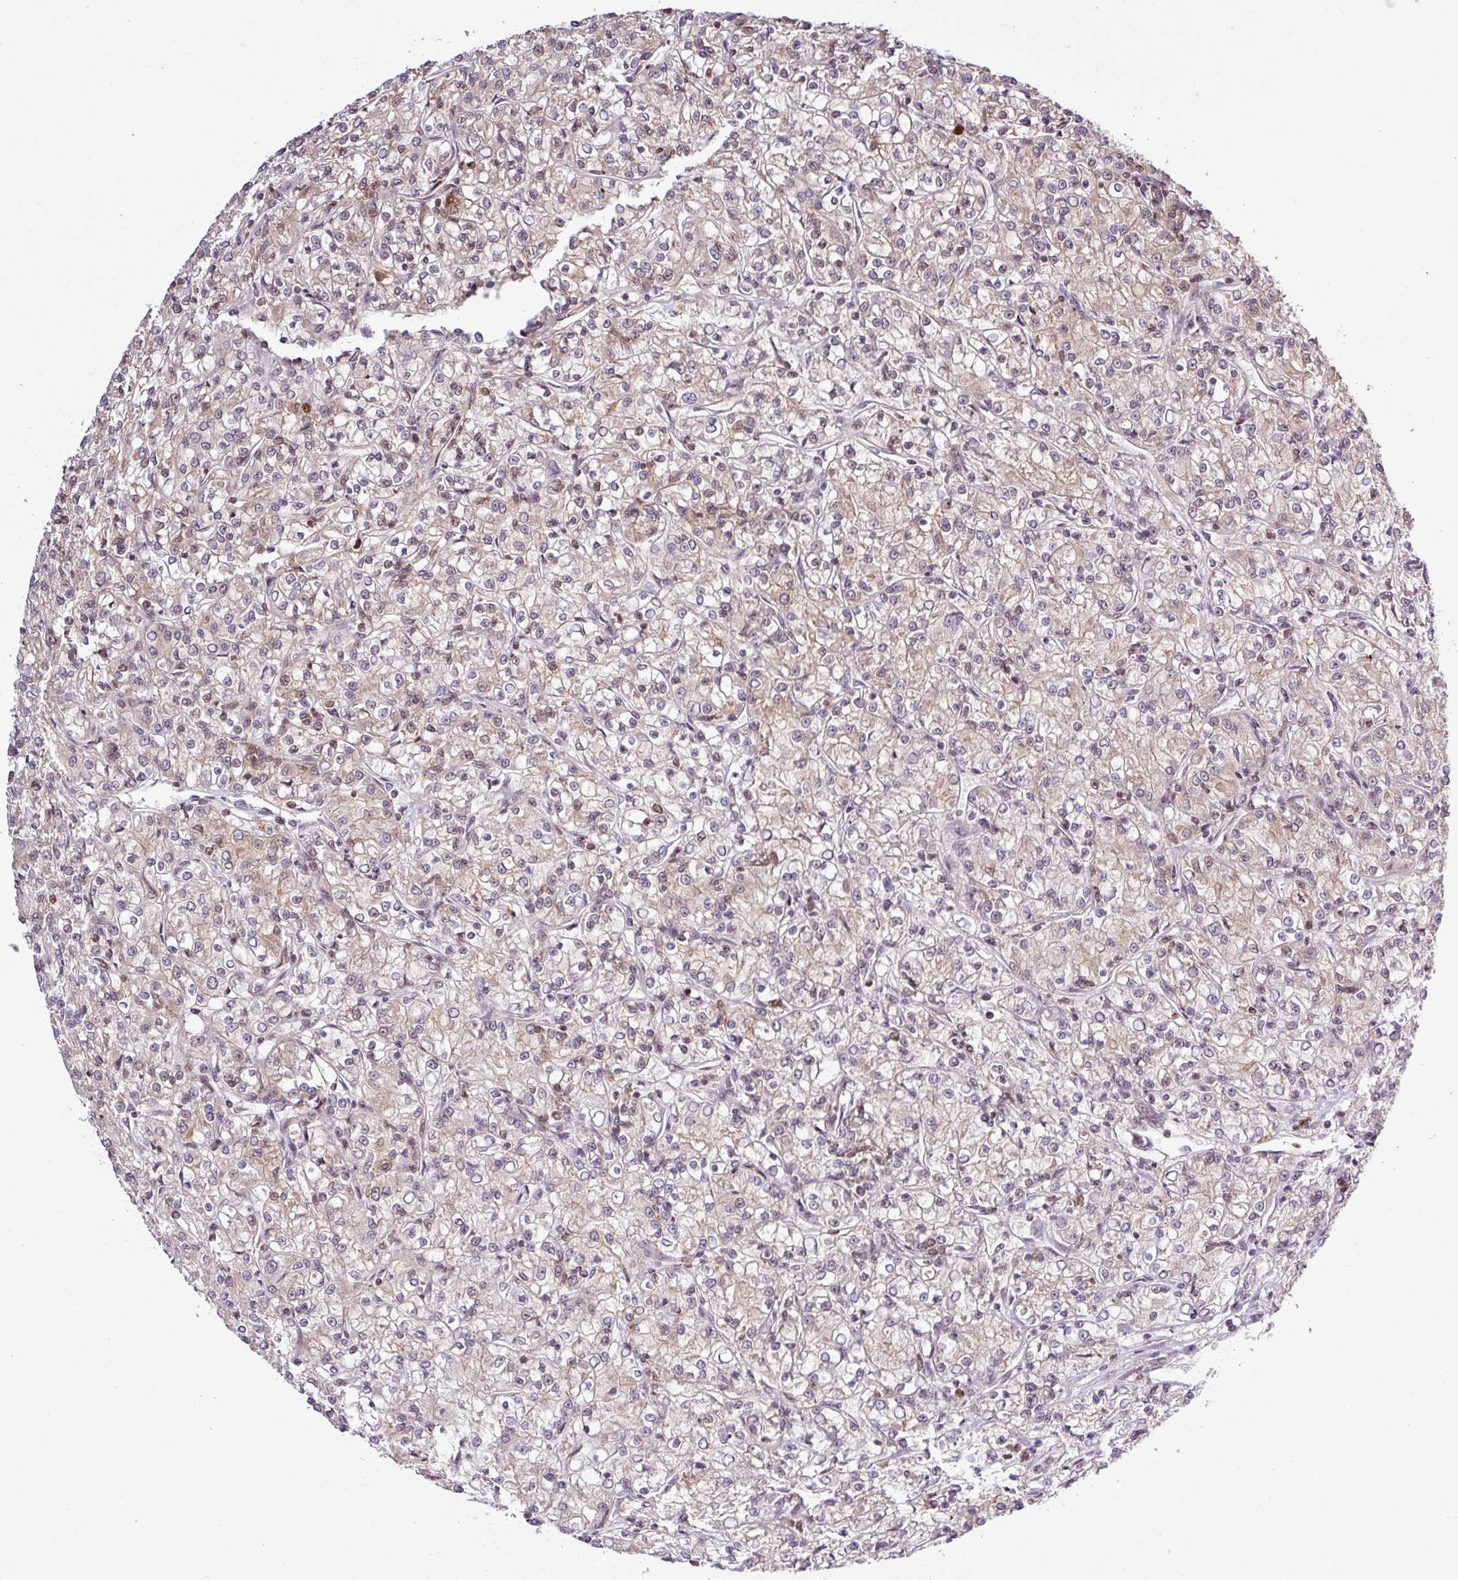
{"staining": {"intensity": "weak", "quantity": "25%-75%", "location": "cytoplasmic/membranous,nuclear"}, "tissue": "renal cancer", "cell_type": "Tumor cells", "image_type": "cancer", "snomed": [{"axis": "morphology", "description": "Adenocarcinoma, NOS"}, {"axis": "topography", "description": "Kidney"}], "caption": "IHC (DAB) staining of renal cancer (adenocarcinoma) demonstrates weak cytoplasmic/membranous and nuclear protein positivity in about 25%-75% of tumor cells.", "gene": "ITPKC", "patient": {"sex": "female", "age": 59}}